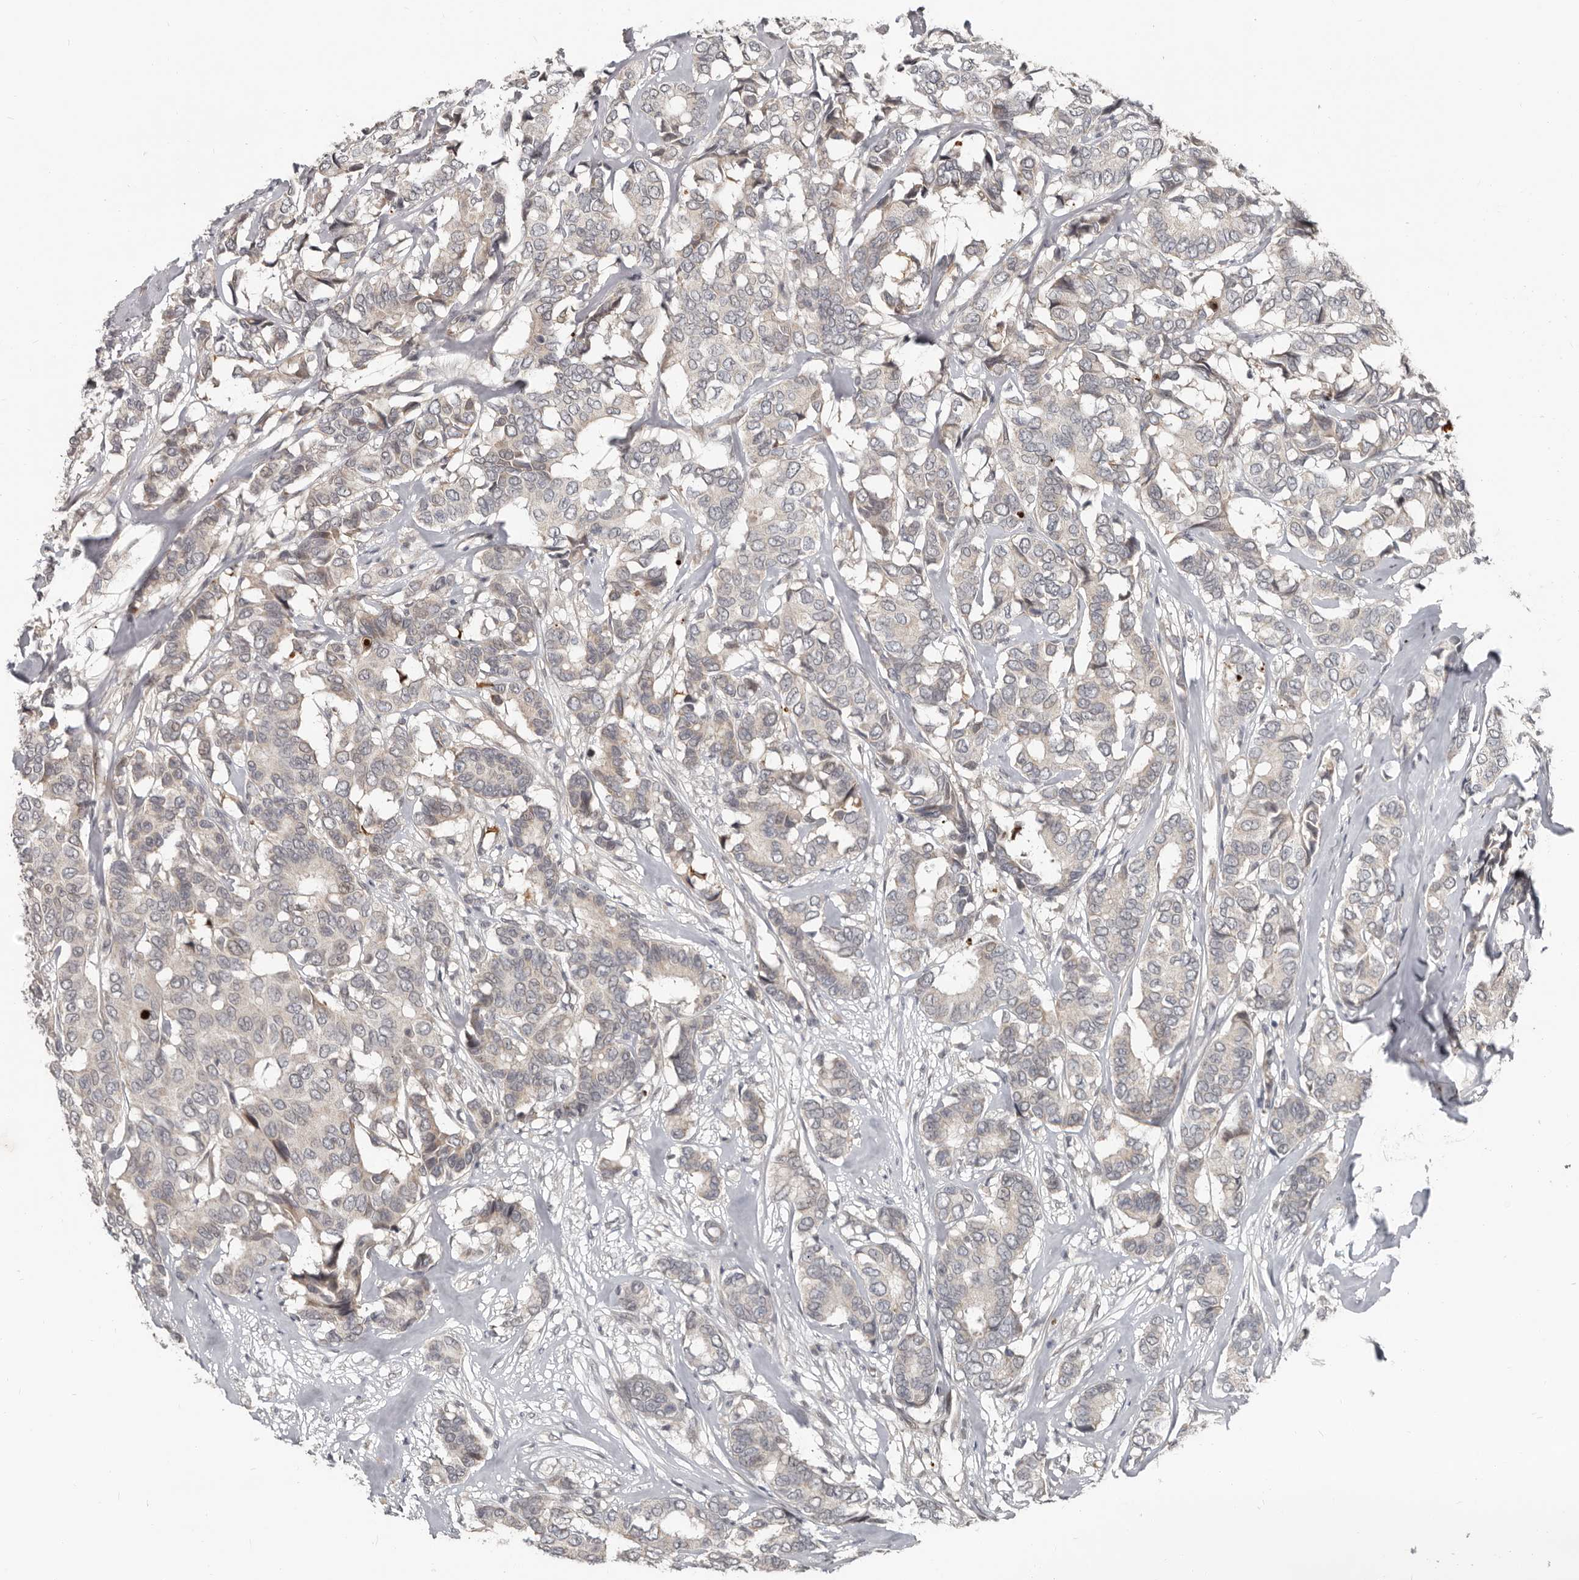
{"staining": {"intensity": "negative", "quantity": "none", "location": "none"}, "tissue": "breast cancer", "cell_type": "Tumor cells", "image_type": "cancer", "snomed": [{"axis": "morphology", "description": "Duct carcinoma"}, {"axis": "topography", "description": "Breast"}], "caption": "Breast invasive ductal carcinoma was stained to show a protein in brown. There is no significant staining in tumor cells.", "gene": "APOL6", "patient": {"sex": "female", "age": 87}}